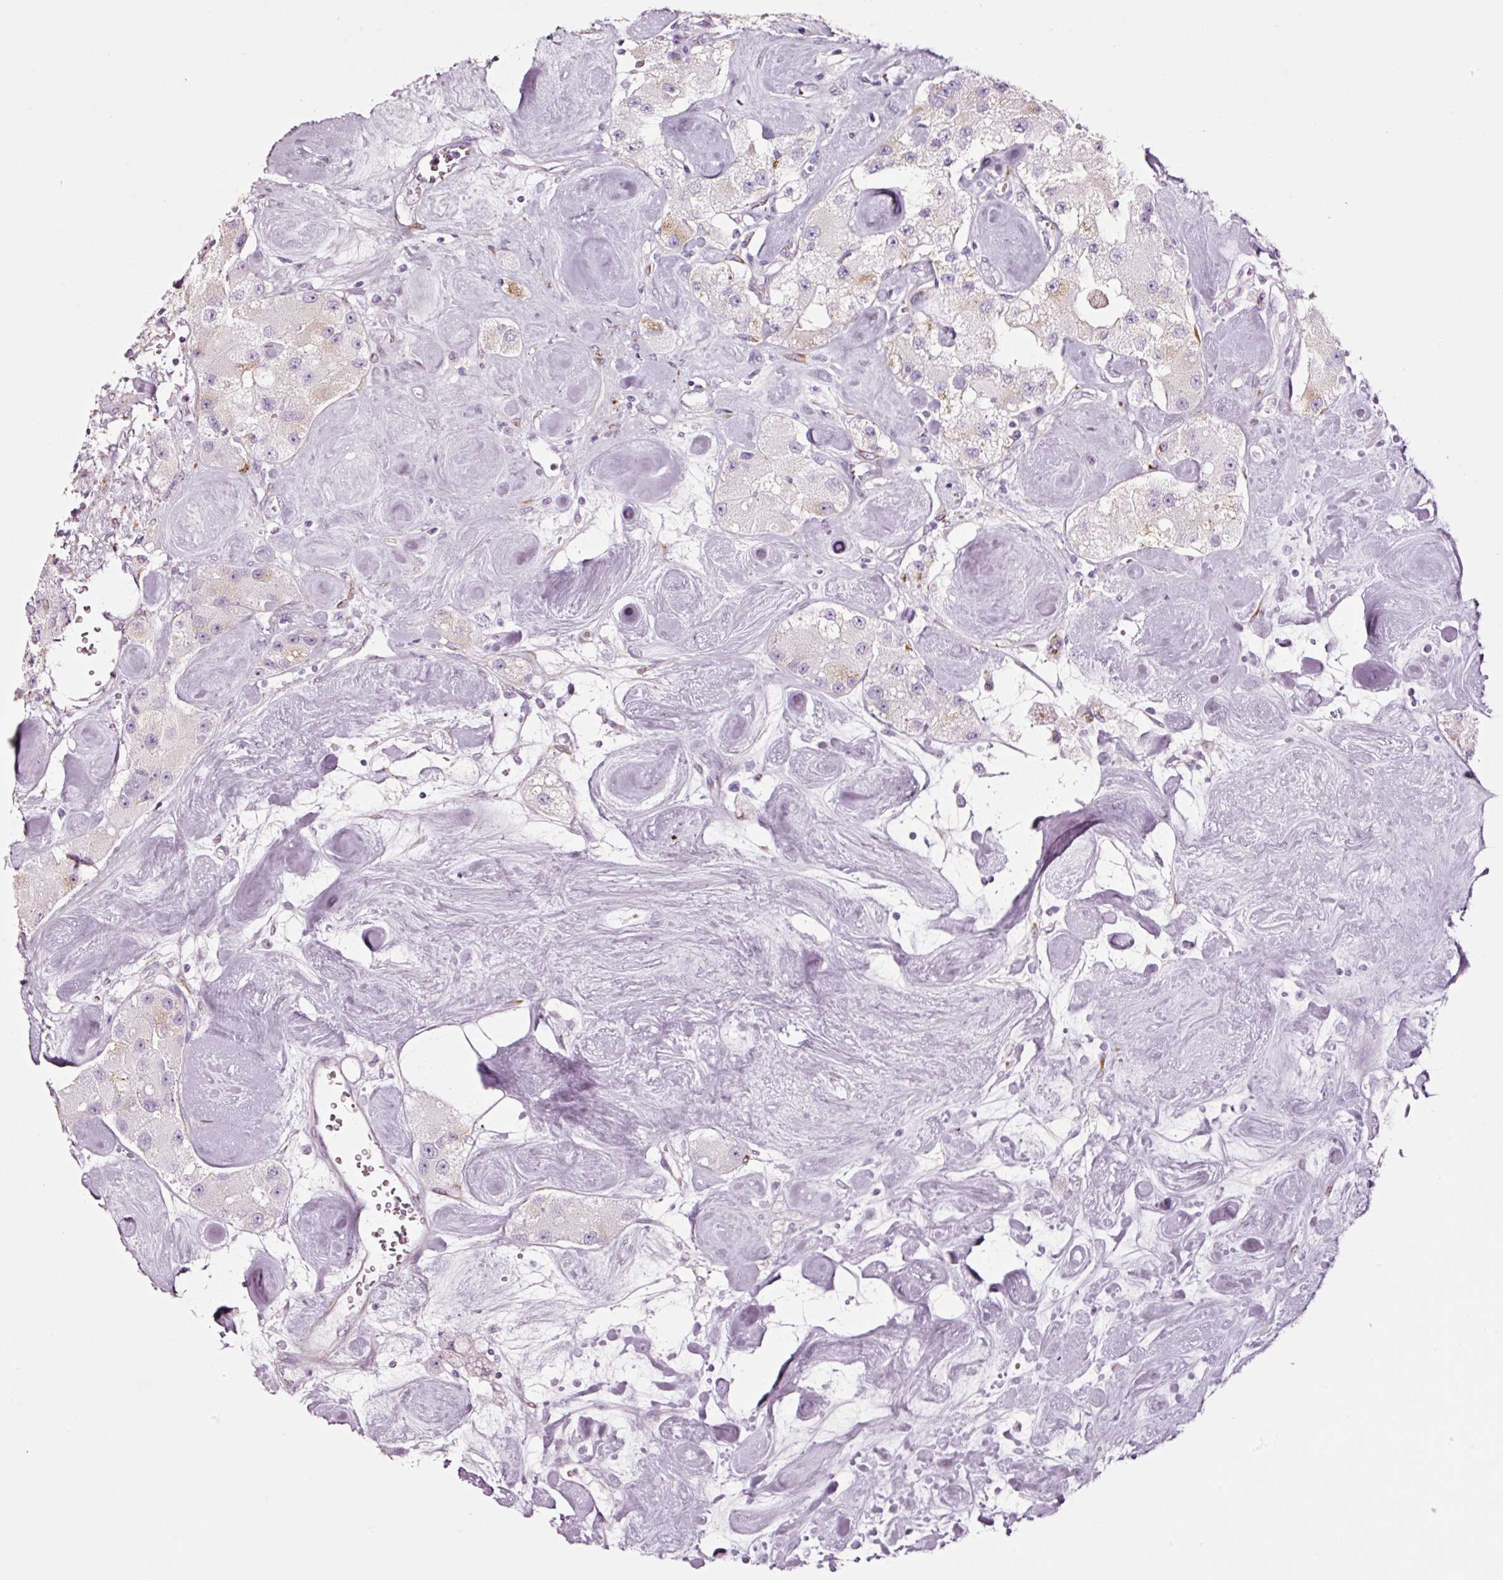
{"staining": {"intensity": "moderate", "quantity": "<25%", "location": "cytoplasmic/membranous"}, "tissue": "carcinoid", "cell_type": "Tumor cells", "image_type": "cancer", "snomed": [{"axis": "morphology", "description": "Carcinoid, malignant, NOS"}, {"axis": "topography", "description": "Pancreas"}], "caption": "Moderate cytoplasmic/membranous protein positivity is identified in about <25% of tumor cells in carcinoid. Using DAB (3,3'-diaminobenzidine) (brown) and hematoxylin (blue) stains, captured at high magnification using brightfield microscopy.", "gene": "SDF4", "patient": {"sex": "male", "age": 41}}